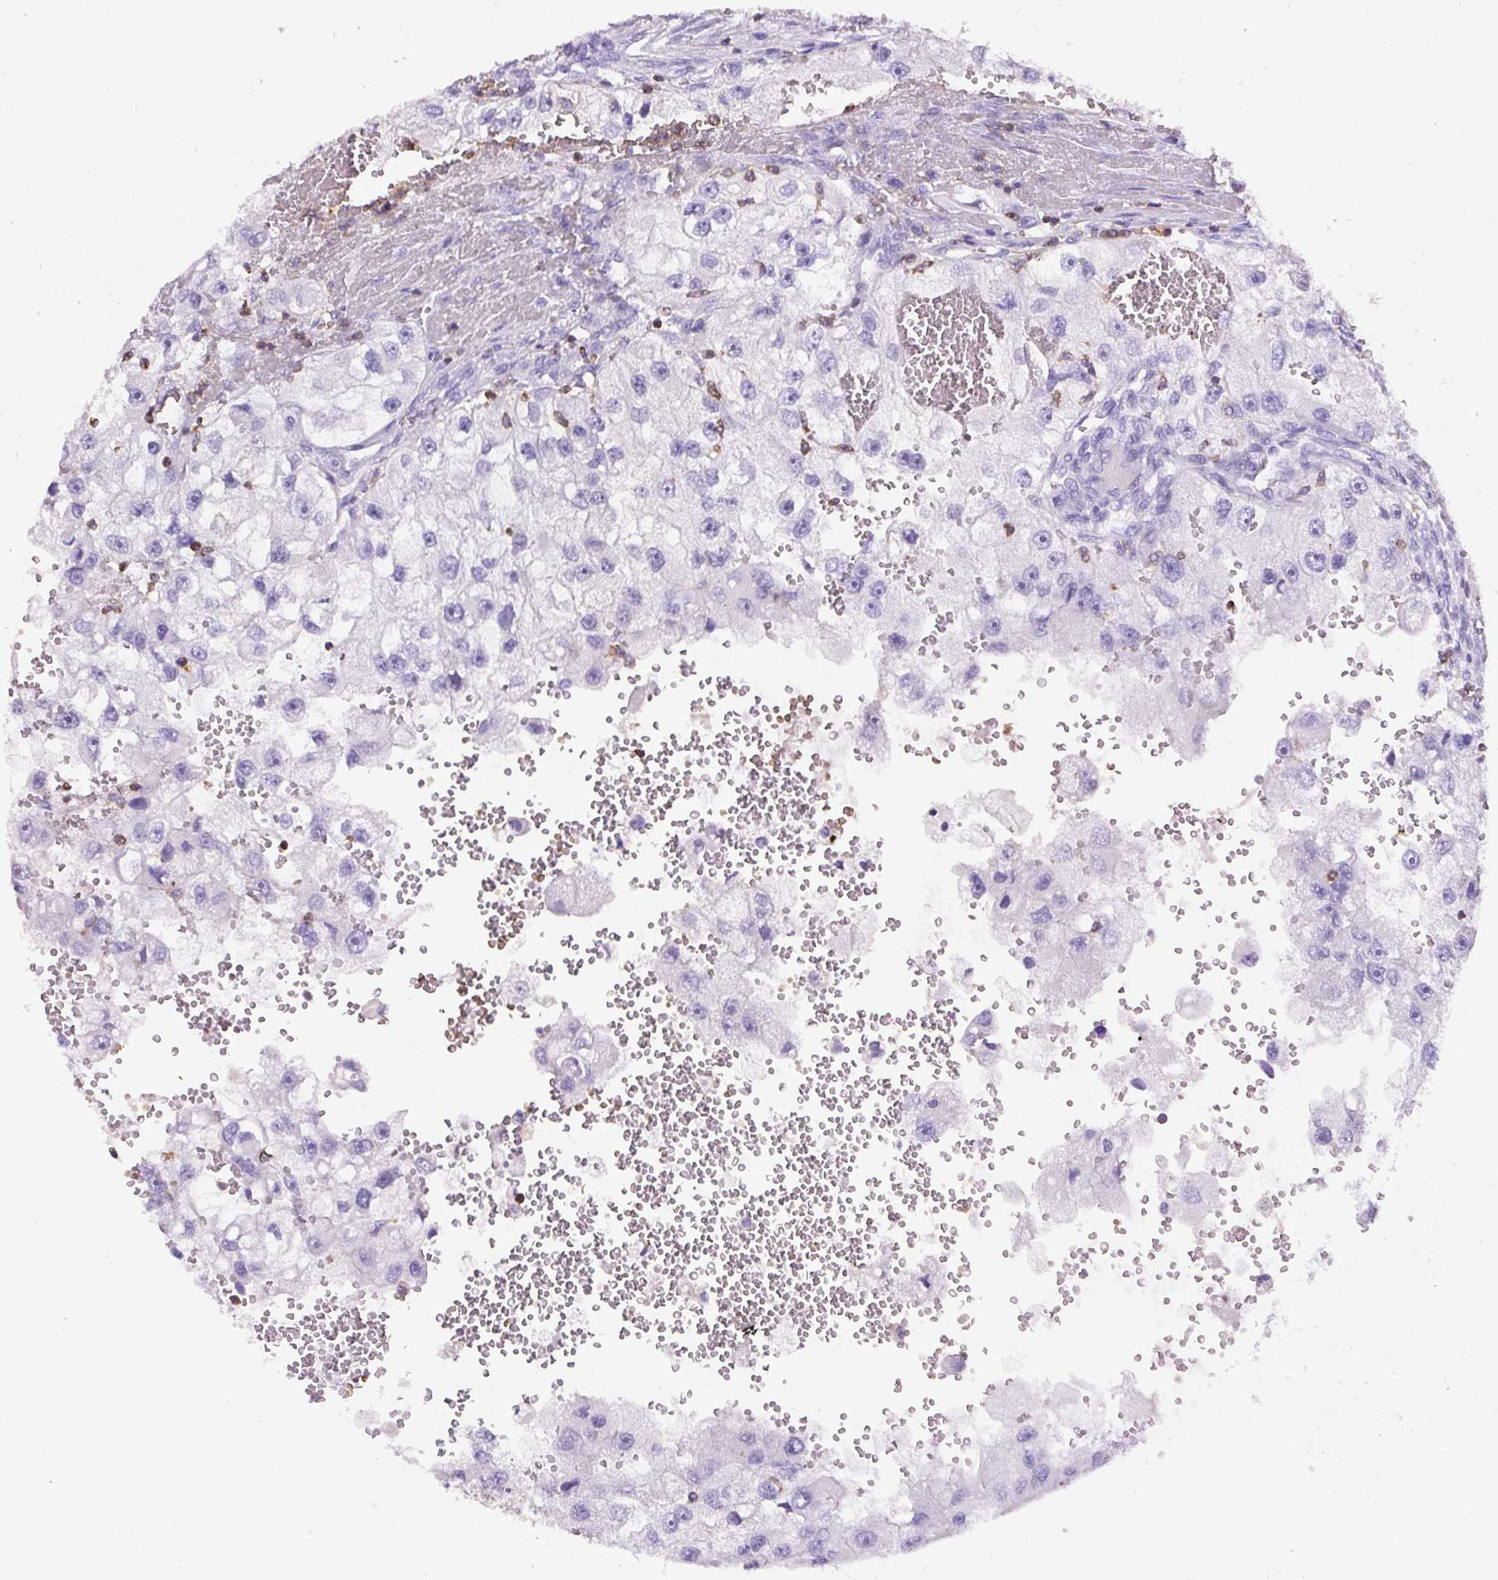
{"staining": {"intensity": "negative", "quantity": "none", "location": "none"}, "tissue": "renal cancer", "cell_type": "Tumor cells", "image_type": "cancer", "snomed": [{"axis": "morphology", "description": "Adenocarcinoma, NOS"}, {"axis": "topography", "description": "Kidney"}], "caption": "Adenocarcinoma (renal) was stained to show a protein in brown. There is no significant staining in tumor cells. (DAB immunohistochemistry with hematoxylin counter stain).", "gene": "FAM228B", "patient": {"sex": "male", "age": 63}}